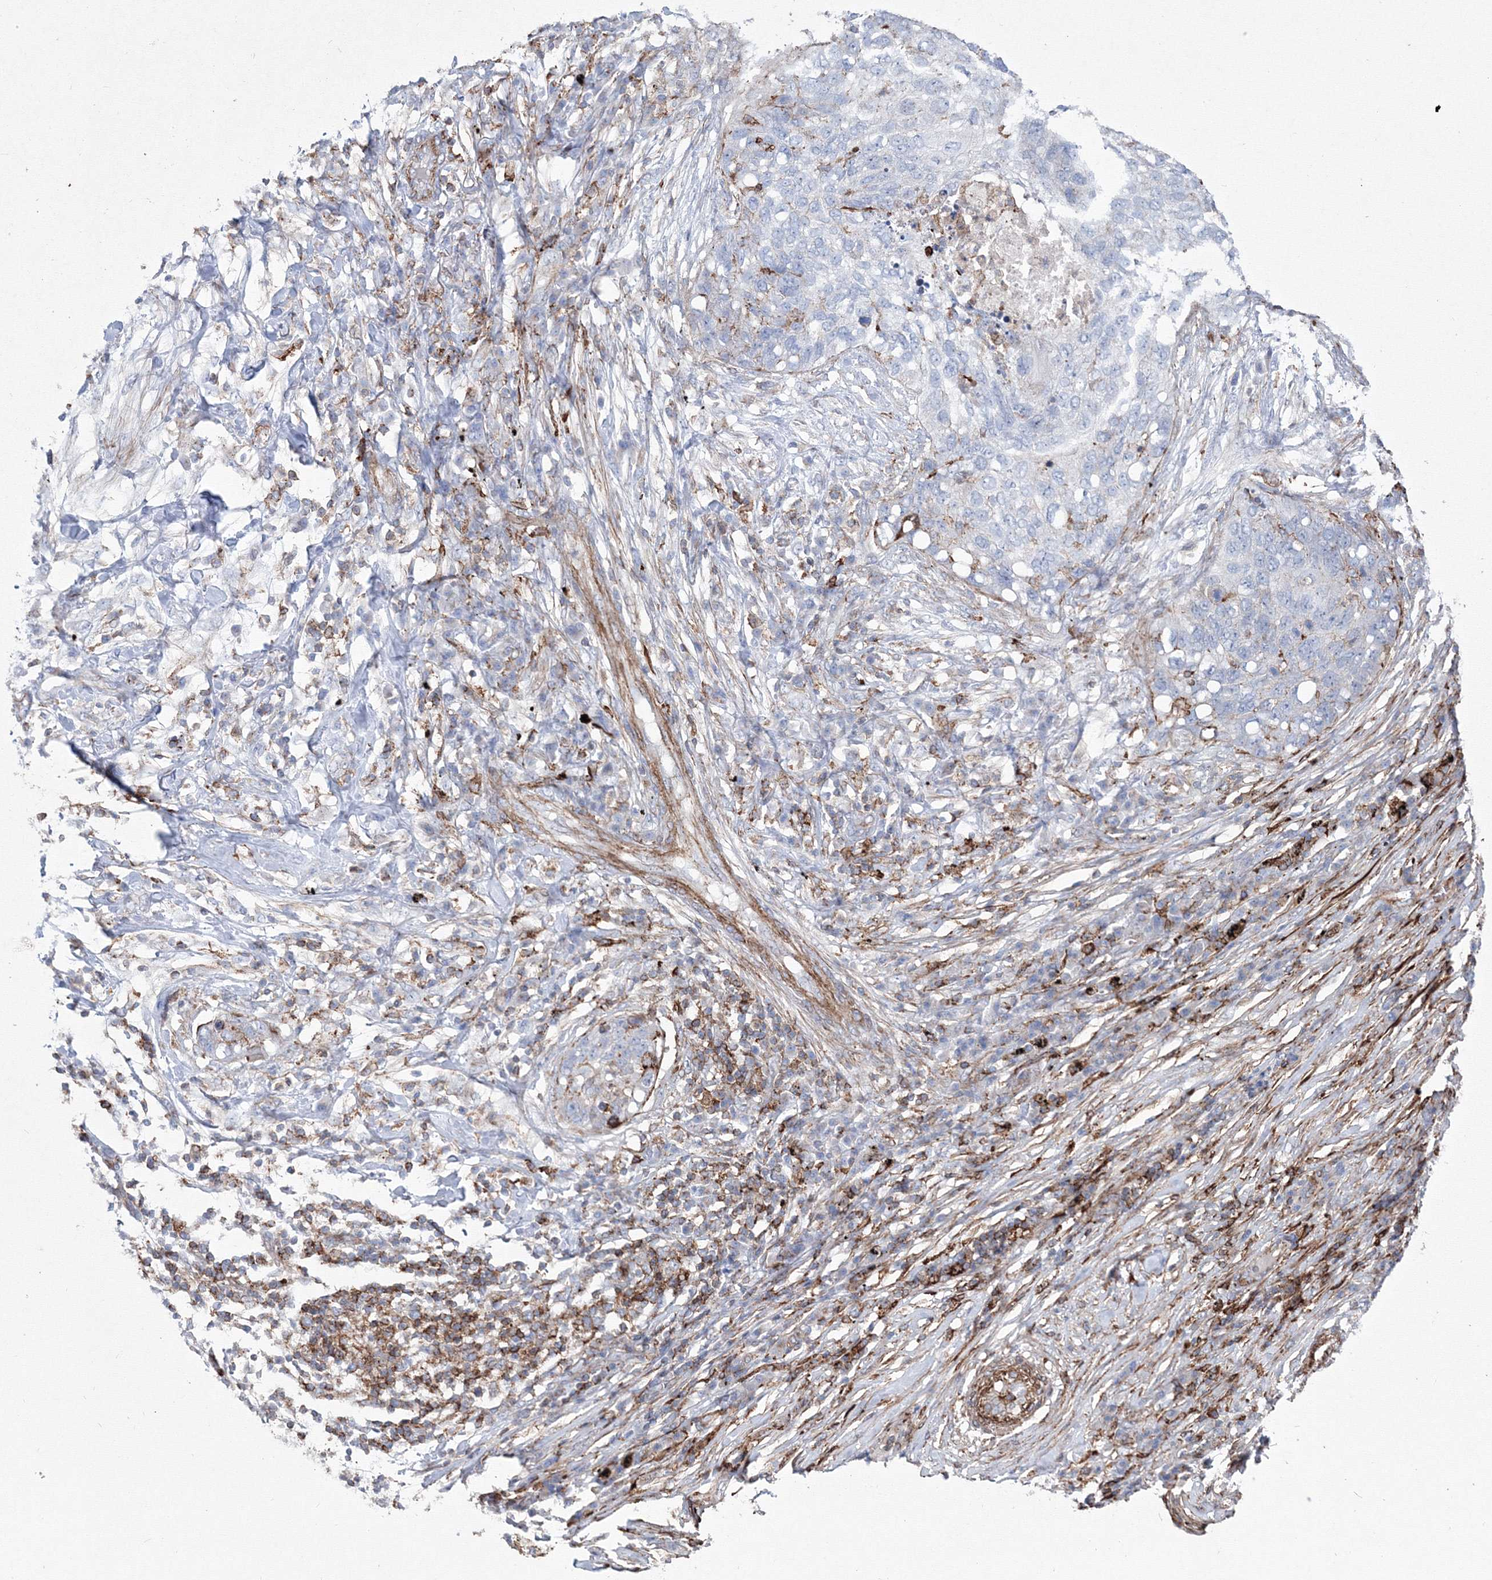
{"staining": {"intensity": "moderate", "quantity": "<25%", "location": "cytoplasmic/membranous"}, "tissue": "lung cancer", "cell_type": "Tumor cells", "image_type": "cancer", "snomed": [{"axis": "morphology", "description": "Squamous cell carcinoma, NOS"}, {"axis": "topography", "description": "Lung"}], "caption": "A brown stain shows moderate cytoplasmic/membranous staining of a protein in human lung squamous cell carcinoma tumor cells.", "gene": "GPR82", "patient": {"sex": "female", "age": 63}}